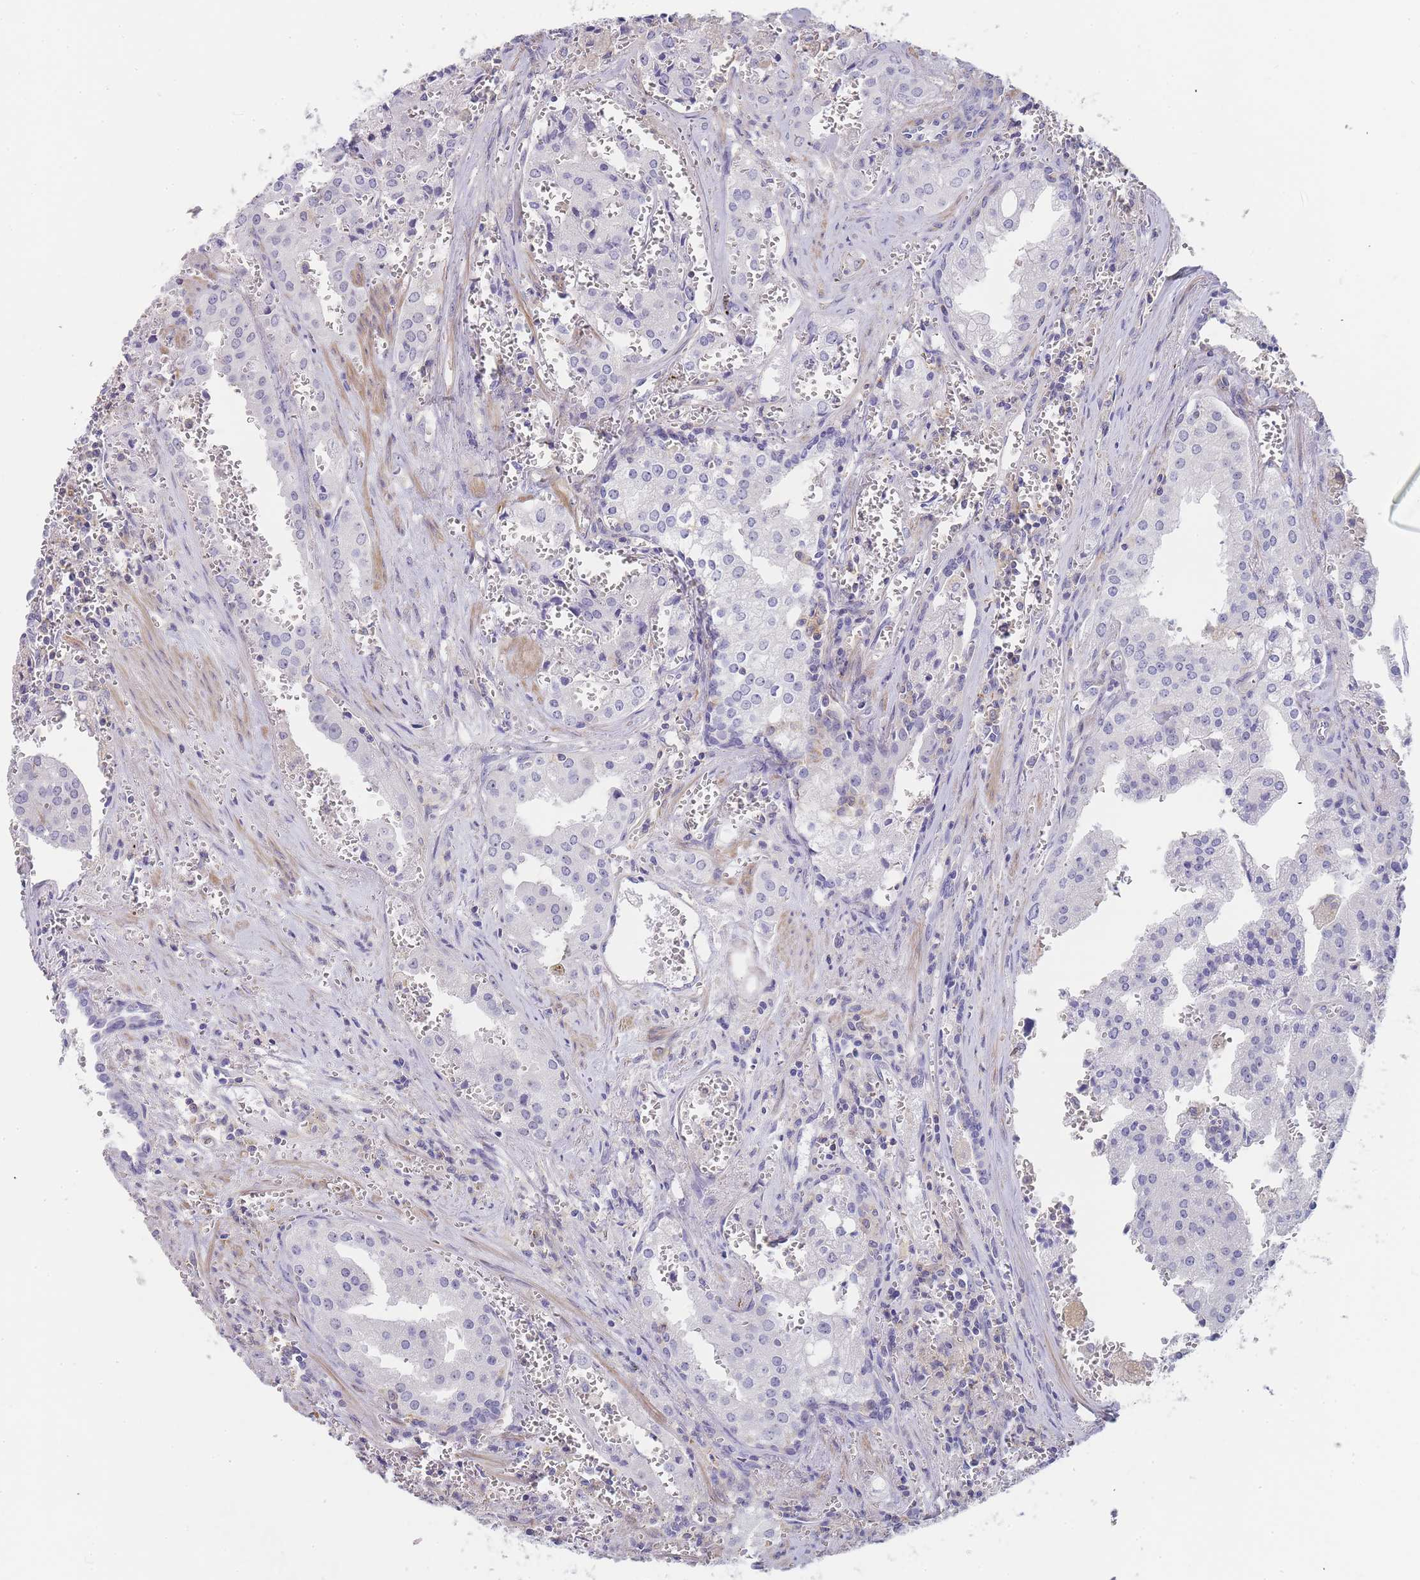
{"staining": {"intensity": "negative", "quantity": "none", "location": "none"}, "tissue": "prostate cancer", "cell_type": "Tumor cells", "image_type": "cancer", "snomed": [{"axis": "morphology", "description": "Adenocarcinoma, High grade"}, {"axis": "topography", "description": "Prostate"}], "caption": "IHC of human prostate cancer demonstrates no expression in tumor cells.", "gene": "NOP14", "patient": {"sex": "male", "age": 68}}